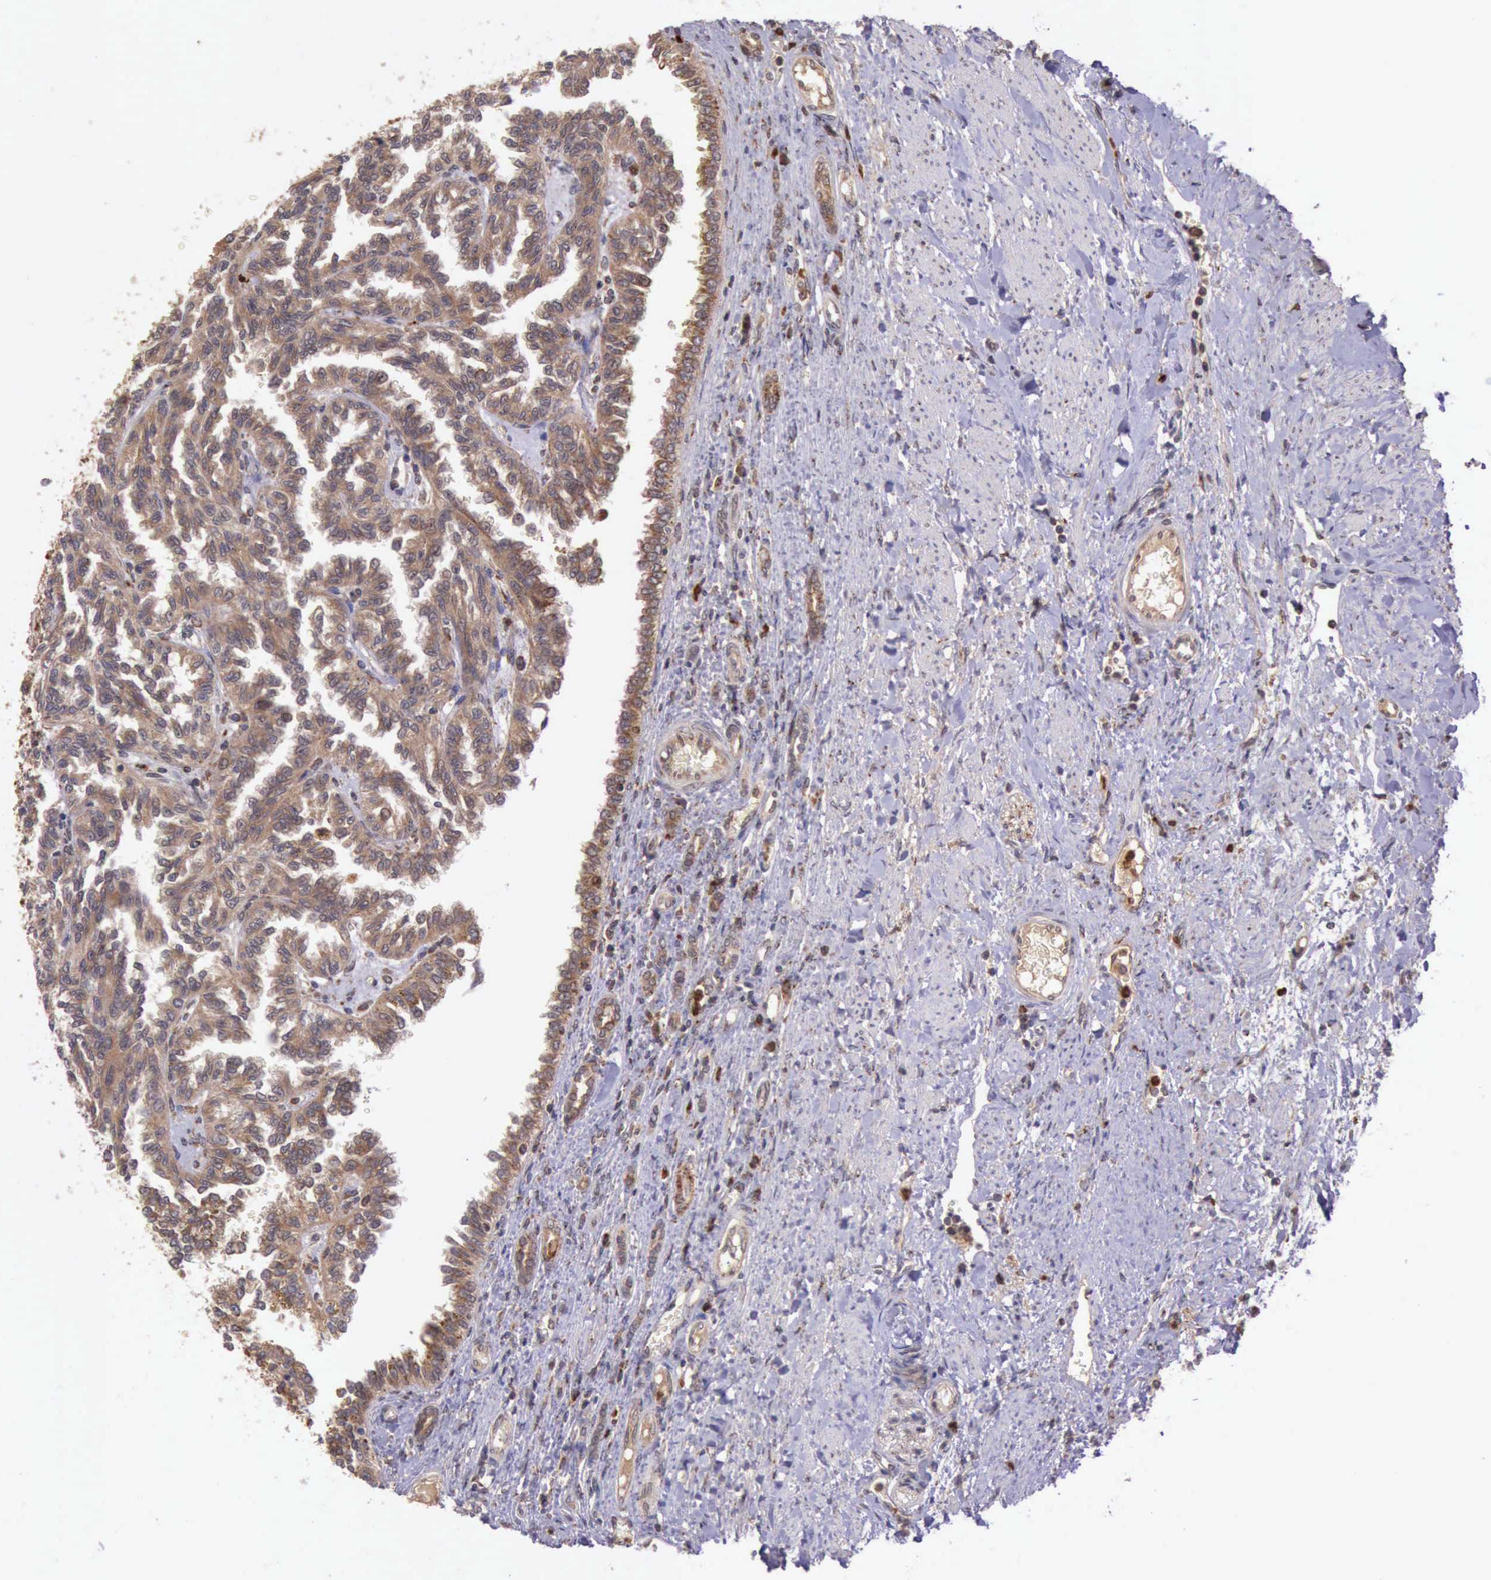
{"staining": {"intensity": "strong", "quantity": ">75%", "location": "cytoplasmic/membranous"}, "tissue": "renal cancer", "cell_type": "Tumor cells", "image_type": "cancer", "snomed": [{"axis": "morphology", "description": "Inflammation, NOS"}, {"axis": "morphology", "description": "Adenocarcinoma, NOS"}, {"axis": "topography", "description": "Kidney"}], "caption": "The histopathology image exhibits a brown stain indicating the presence of a protein in the cytoplasmic/membranous of tumor cells in renal adenocarcinoma. (DAB IHC, brown staining for protein, blue staining for nuclei).", "gene": "ARMCX3", "patient": {"sex": "male", "age": 68}}